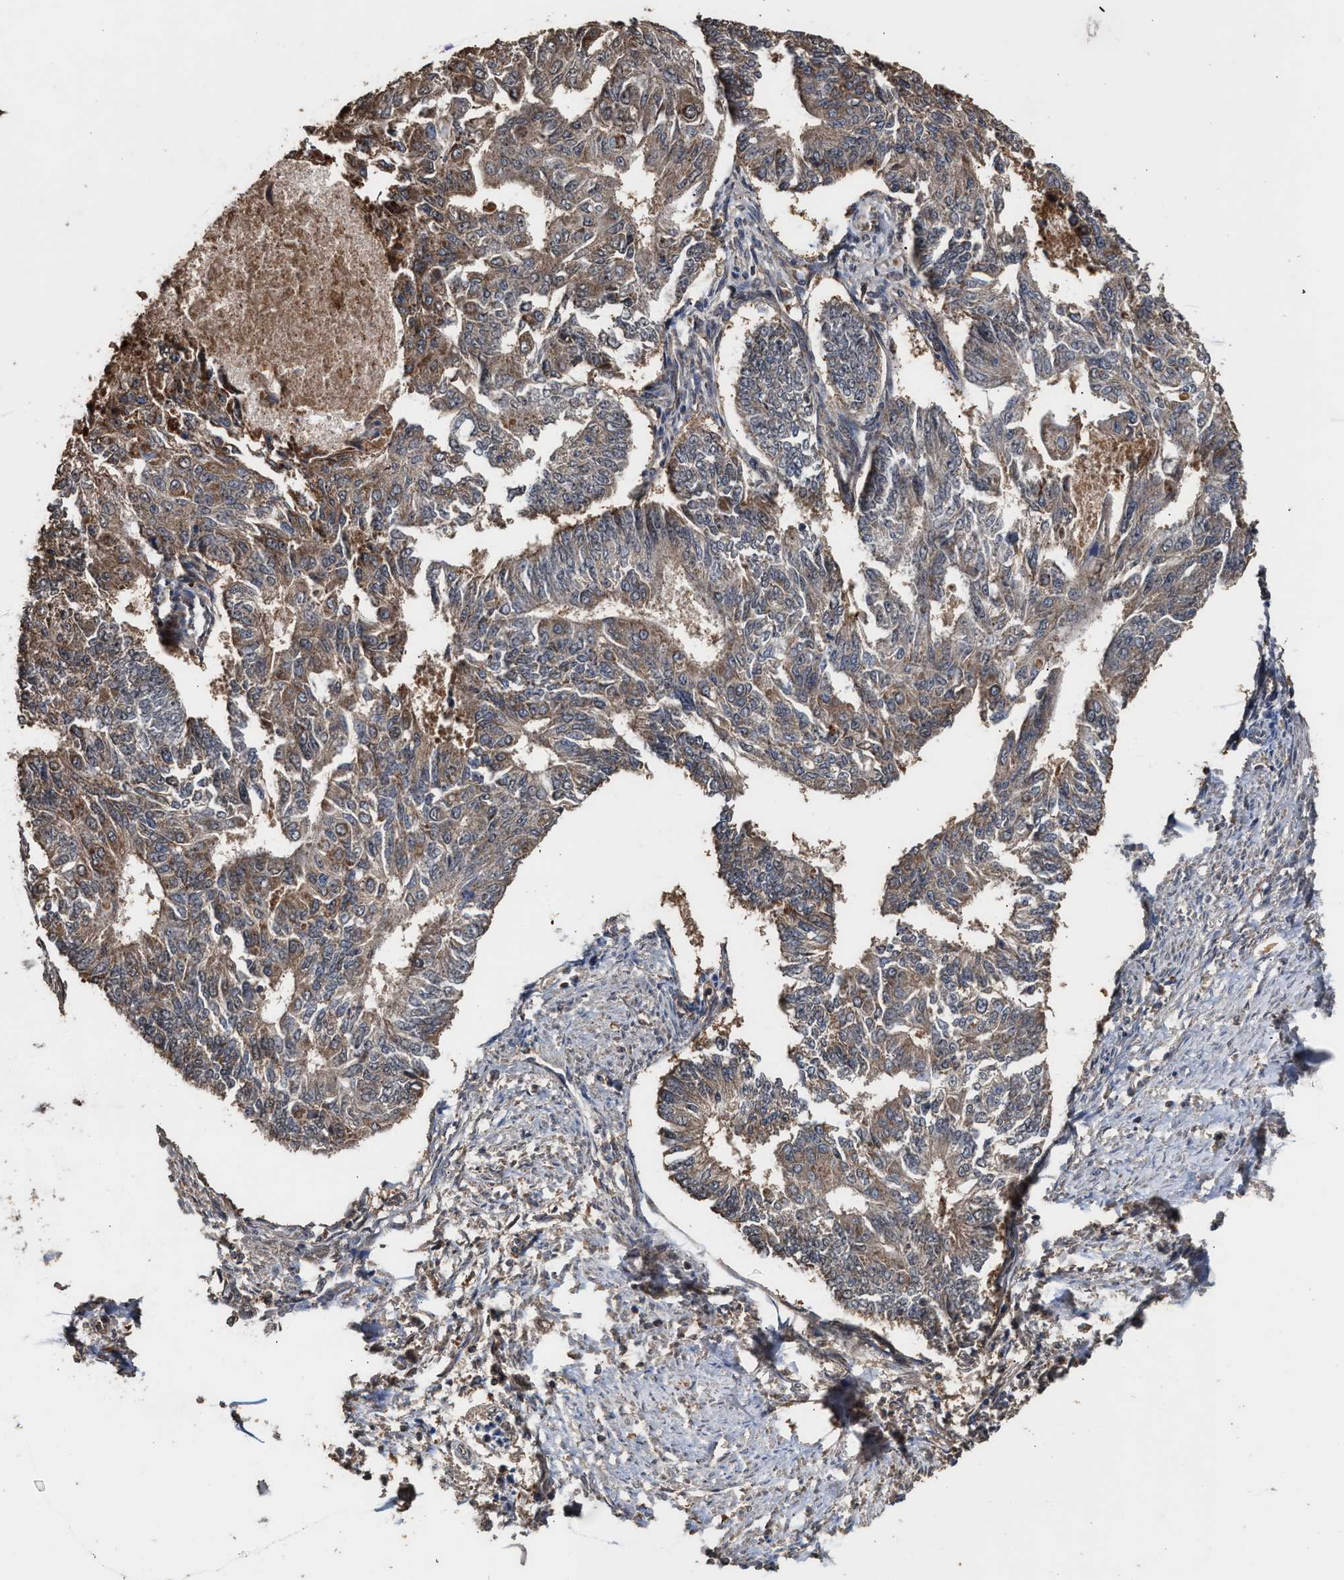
{"staining": {"intensity": "moderate", "quantity": ">75%", "location": "cytoplasmic/membranous"}, "tissue": "endometrial cancer", "cell_type": "Tumor cells", "image_type": "cancer", "snomed": [{"axis": "morphology", "description": "Adenocarcinoma, NOS"}, {"axis": "topography", "description": "Endometrium"}], "caption": "Immunohistochemical staining of human endometrial adenocarcinoma demonstrates moderate cytoplasmic/membranous protein expression in about >75% of tumor cells.", "gene": "ZNHIT6", "patient": {"sex": "female", "age": 32}}